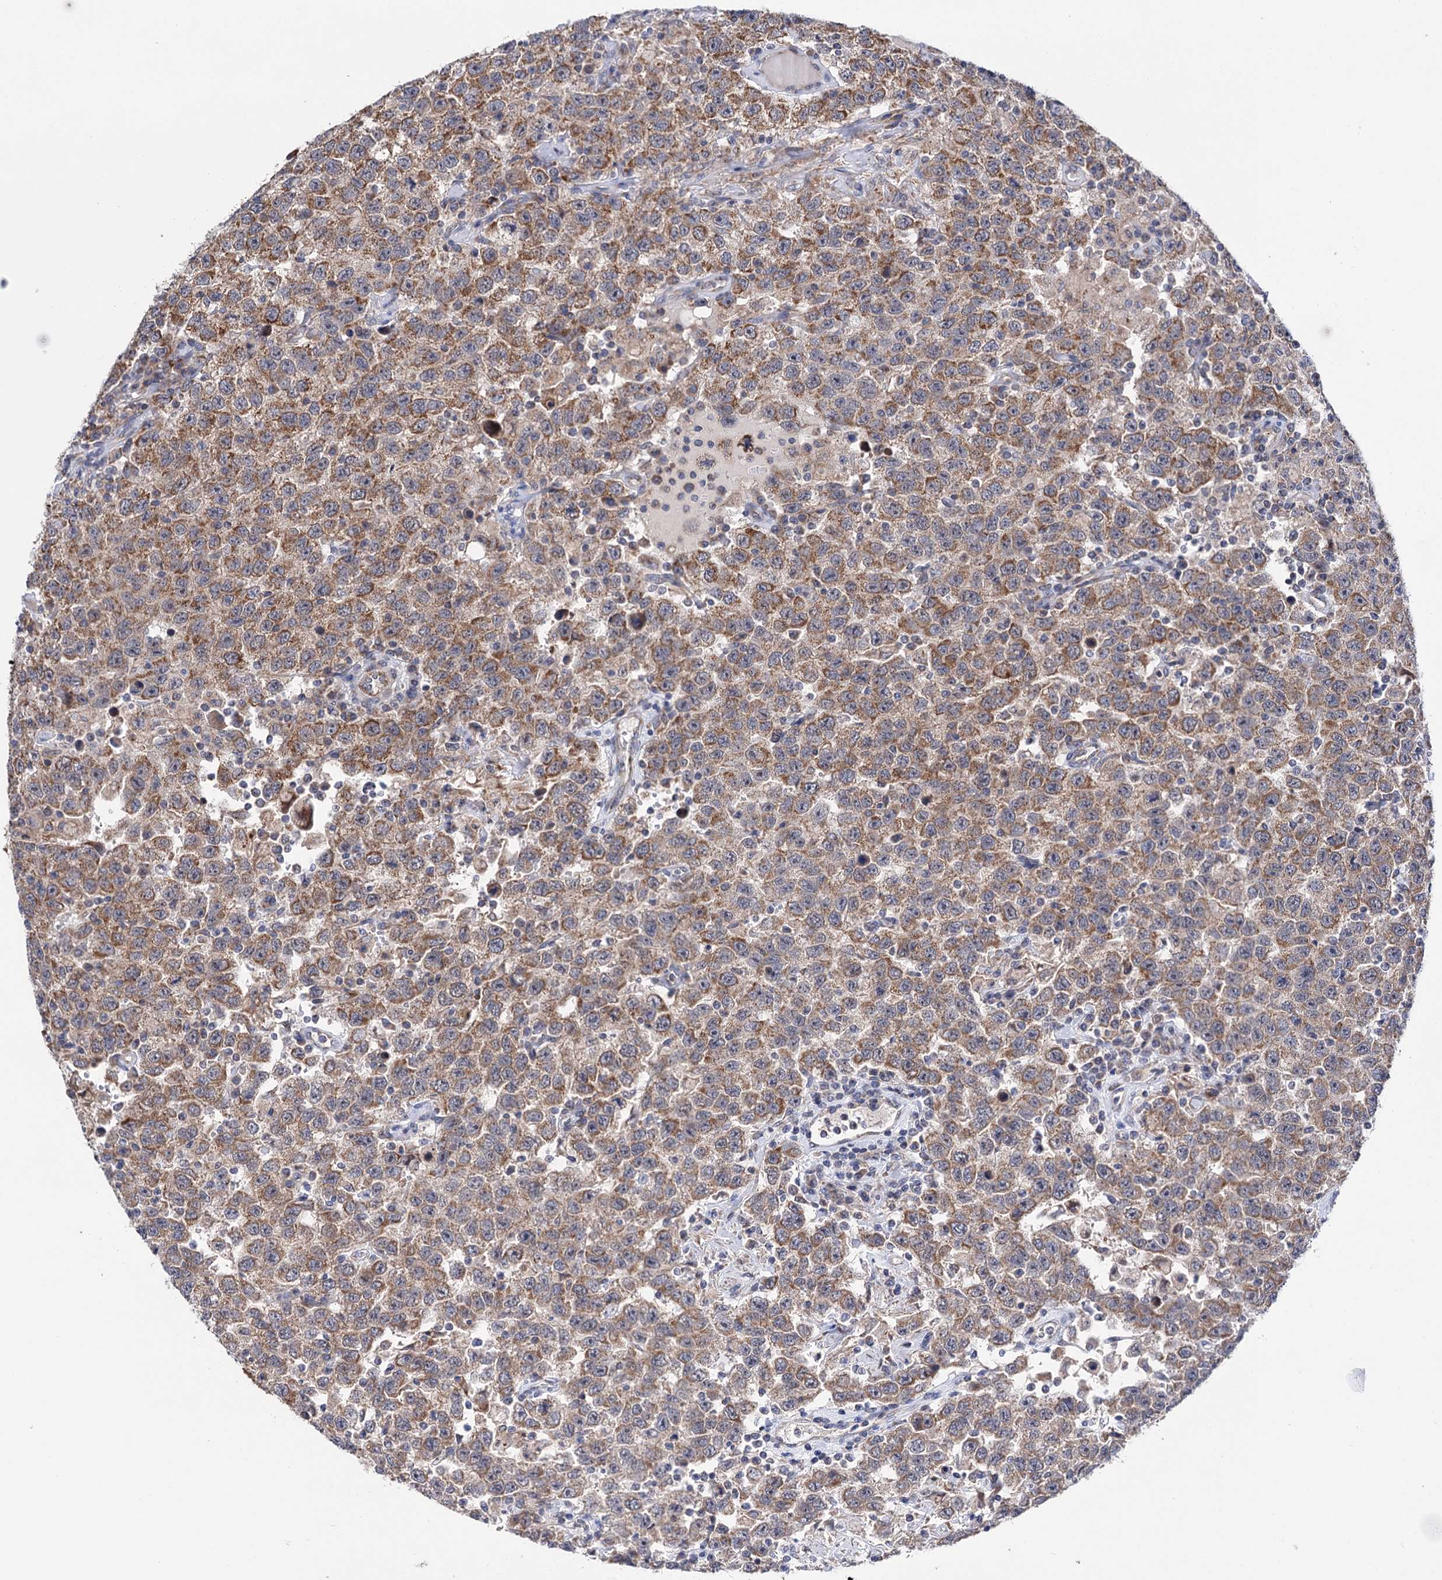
{"staining": {"intensity": "strong", "quantity": ">75%", "location": "cytoplasmic/membranous"}, "tissue": "testis cancer", "cell_type": "Tumor cells", "image_type": "cancer", "snomed": [{"axis": "morphology", "description": "Seminoma, NOS"}, {"axis": "topography", "description": "Testis"}], "caption": "Testis cancer (seminoma) was stained to show a protein in brown. There is high levels of strong cytoplasmic/membranous staining in about >75% of tumor cells.", "gene": "SUCLA2", "patient": {"sex": "male", "age": 41}}